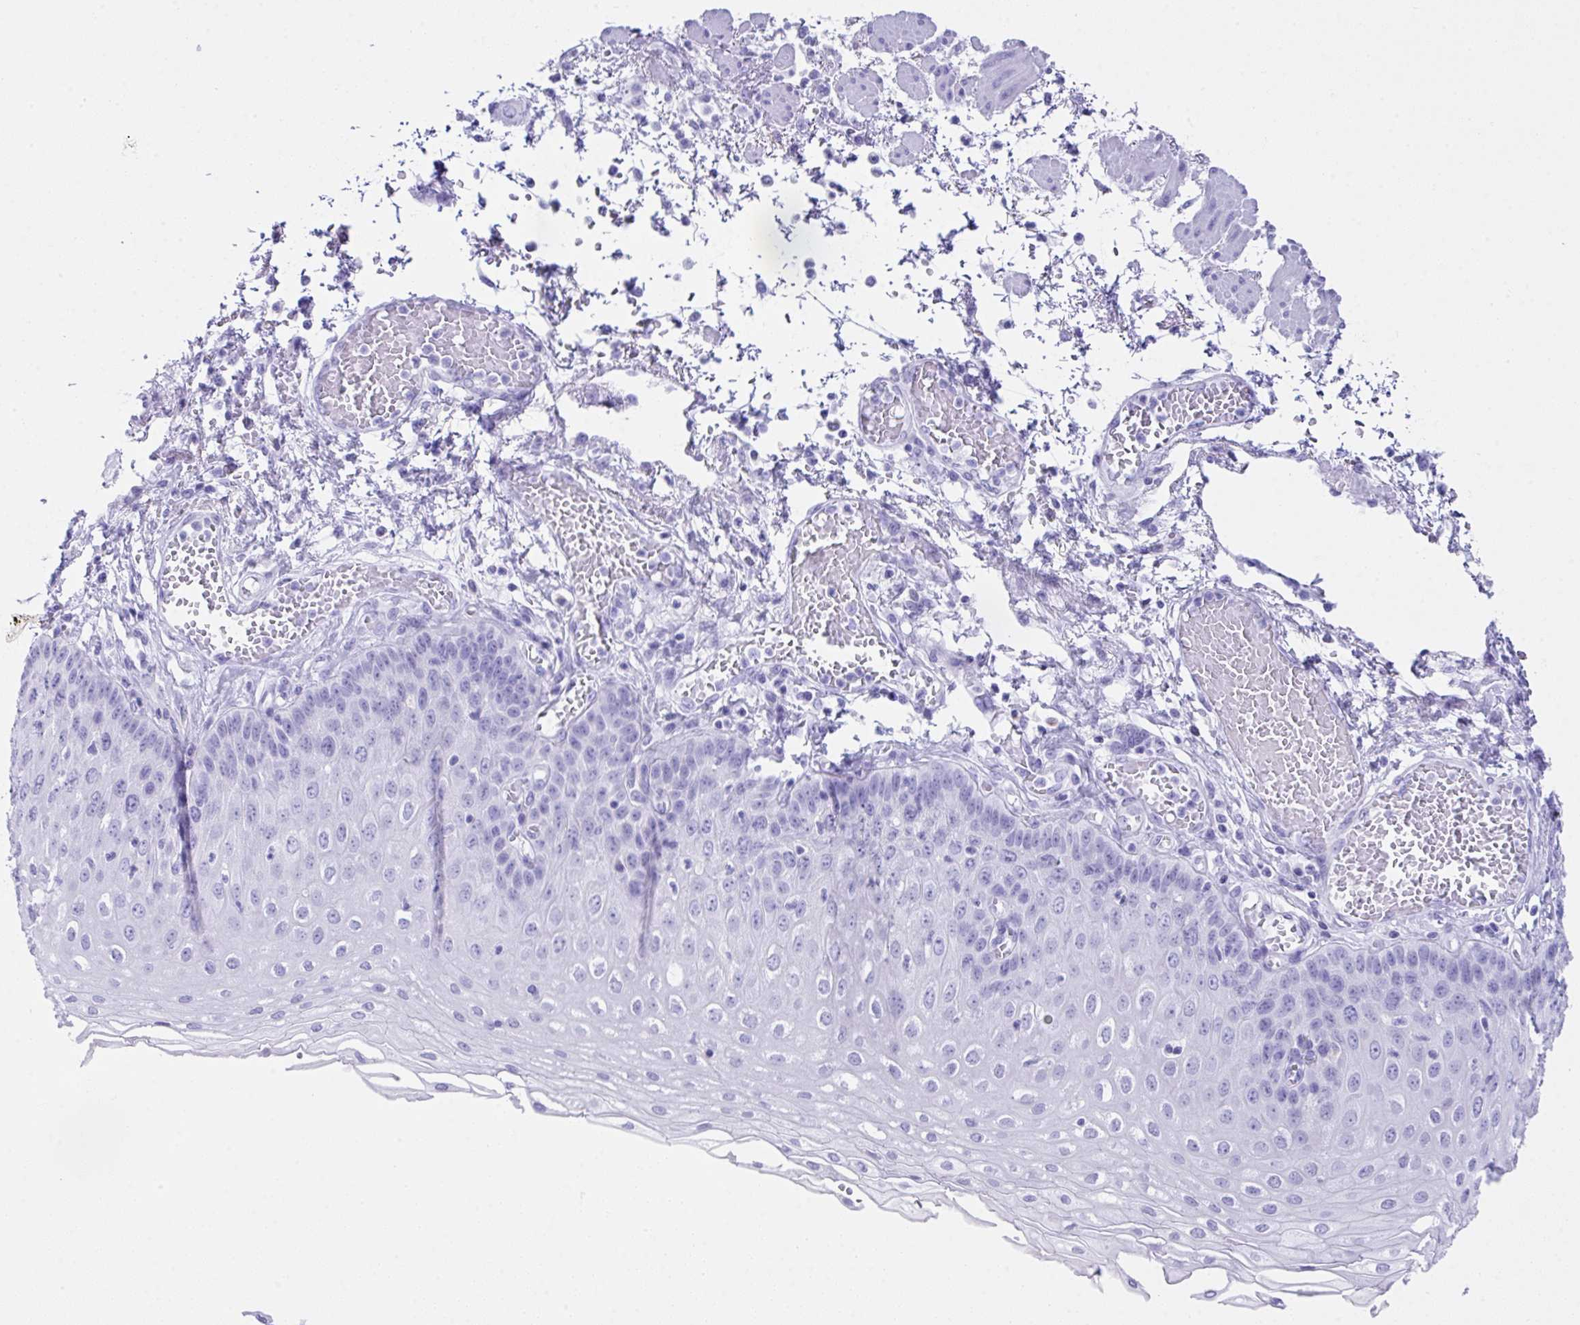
{"staining": {"intensity": "negative", "quantity": "none", "location": "none"}, "tissue": "esophagus", "cell_type": "Squamous epithelial cells", "image_type": "normal", "snomed": [{"axis": "morphology", "description": "Normal tissue, NOS"}, {"axis": "morphology", "description": "Adenocarcinoma, NOS"}, {"axis": "topography", "description": "Esophagus"}], "caption": "Immunohistochemistry histopathology image of normal human esophagus stained for a protein (brown), which demonstrates no staining in squamous epithelial cells. Brightfield microscopy of immunohistochemistry (IHC) stained with DAB (3,3'-diaminobenzidine) (brown) and hematoxylin (blue), captured at high magnification.", "gene": "LGALS4", "patient": {"sex": "male", "age": 81}}